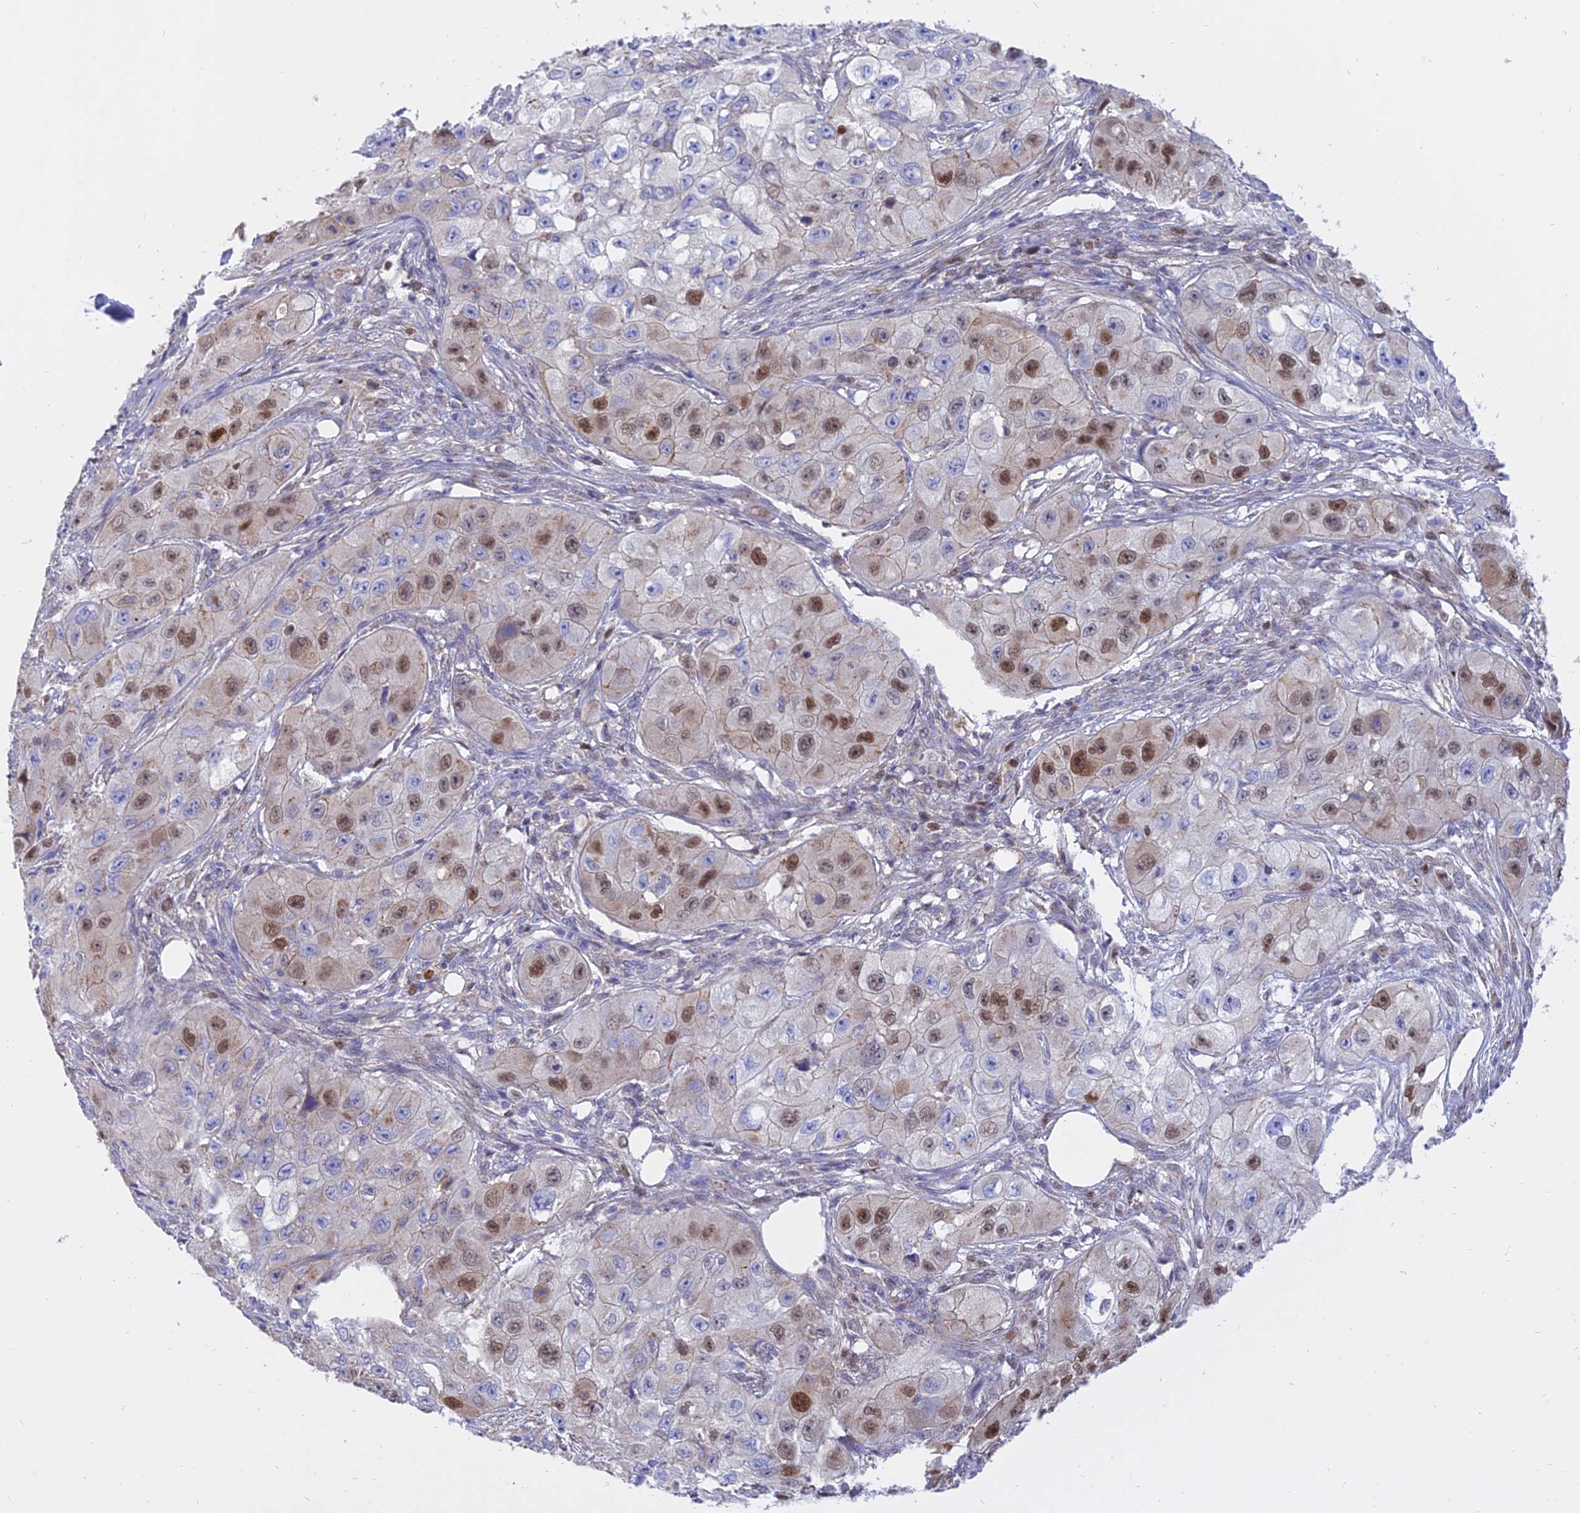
{"staining": {"intensity": "moderate", "quantity": "<25%", "location": "nuclear"}, "tissue": "skin cancer", "cell_type": "Tumor cells", "image_type": "cancer", "snomed": [{"axis": "morphology", "description": "Squamous cell carcinoma, NOS"}, {"axis": "topography", "description": "Skin"}, {"axis": "topography", "description": "Subcutis"}], "caption": "Skin squamous cell carcinoma stained for a protein exhibits moderate nuclear positivity in tumor cells. The protein of interest is stained brown, and the nuclei are stained in blue (DAB (3,3'-diaminobenzidine) IHC with brightfield microscopy, high magnification).", "gene": "CENPV", "patient": {"sex": "male", "age": 73}}